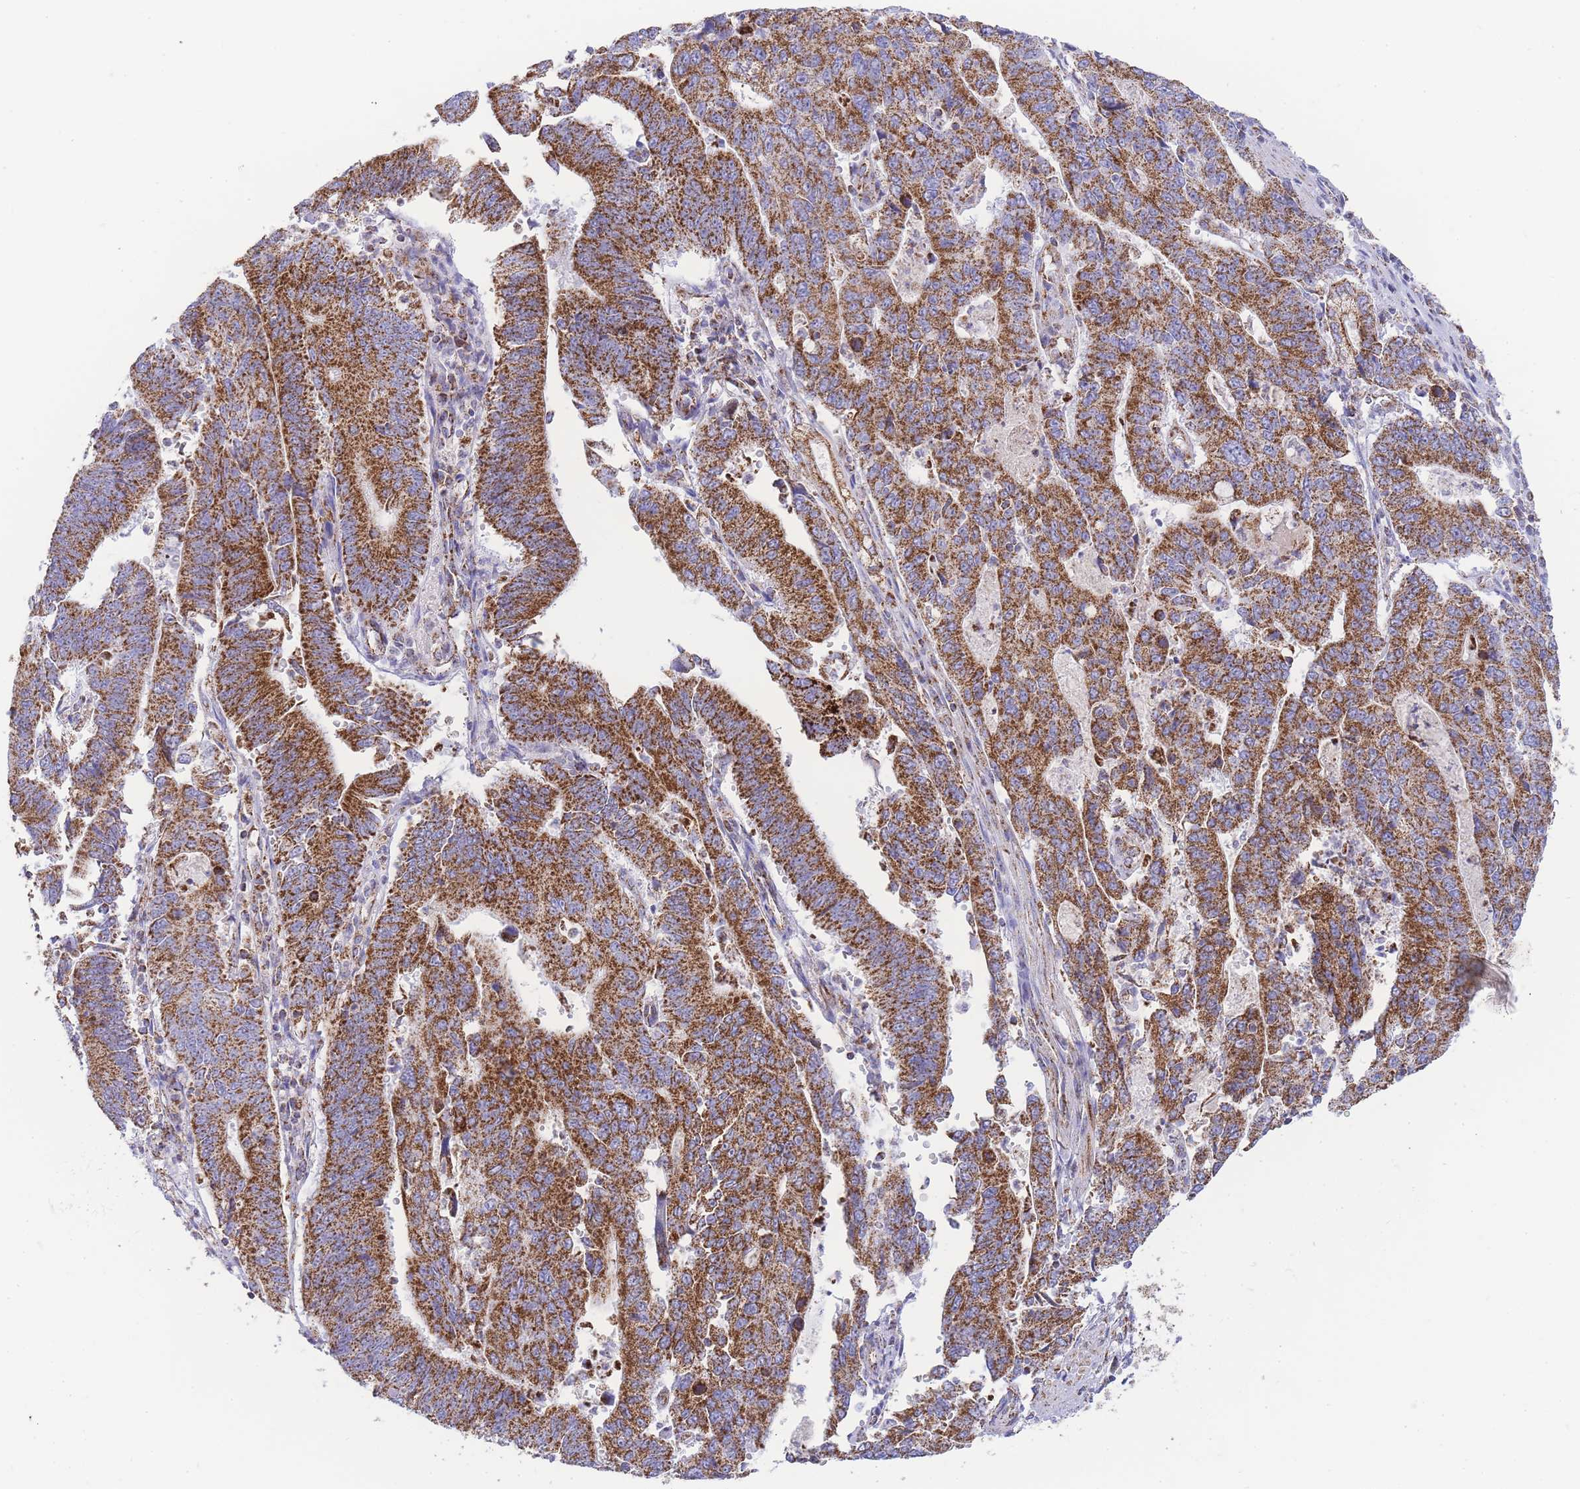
{"staining": {"intensity": "strong", "quantity": ">75%", "location": "cytoplasmic/membranous"}, "tissue": "stomach cancer", "cell_type": "Tumor cells", "image_type": "cancer", "snomed": [{"axis": "morphology", "description": "Adenocarcinoma, NOS"}, {"axis": "topography", "description": "Stomach"}], "caption": "Immunohistochemistry (IHC) of human stomach cancer exhibits high levels of strong cytoplasmic/membranous positivity in about >75% of tumor cells. (DAB IHC with brightfield microscopy, high magnification).", "gene": "GSTM1", "patient": {"sex": "male", "age": 59}}